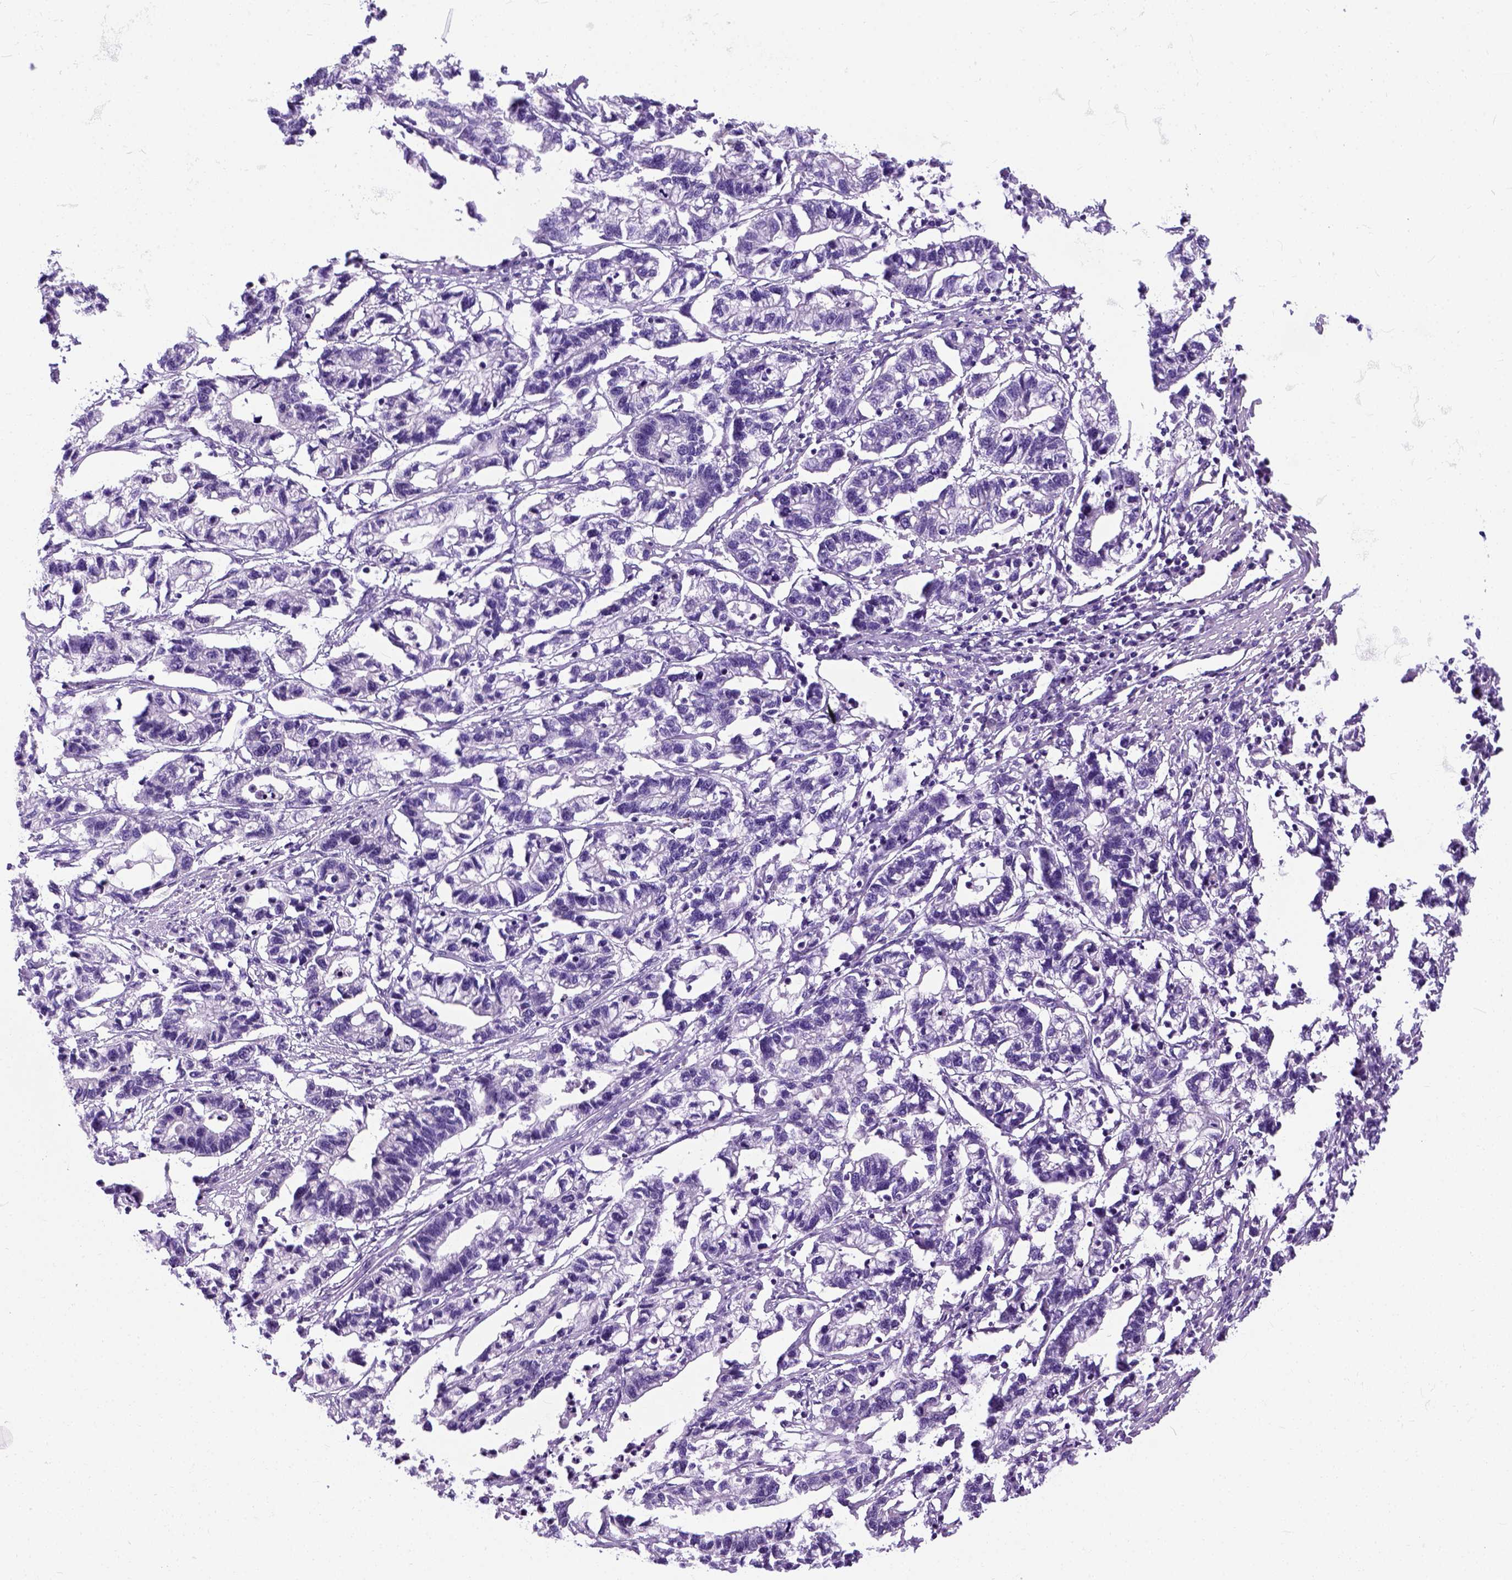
{"staining": {"intensity": "negative", "quantity": "none", "location": "none"}, "tissue": "stomach cancer", "cell_type": "Tumor cells", "image_type": "cancer", "snomed": [{"axis": "morphology", "description": "Adenocarcinoma, NOS"}, {"axis": "topography", "description": "Stomach"}], "caption": "An IHC histopathology image of stomach cancer (adenocarcinoma) is shown. There is no staining in tumor cells of stomach cancer (adenocarcinoma).", "gene": "ODAD3", "patient": {"sex": "male", "age": 83}}